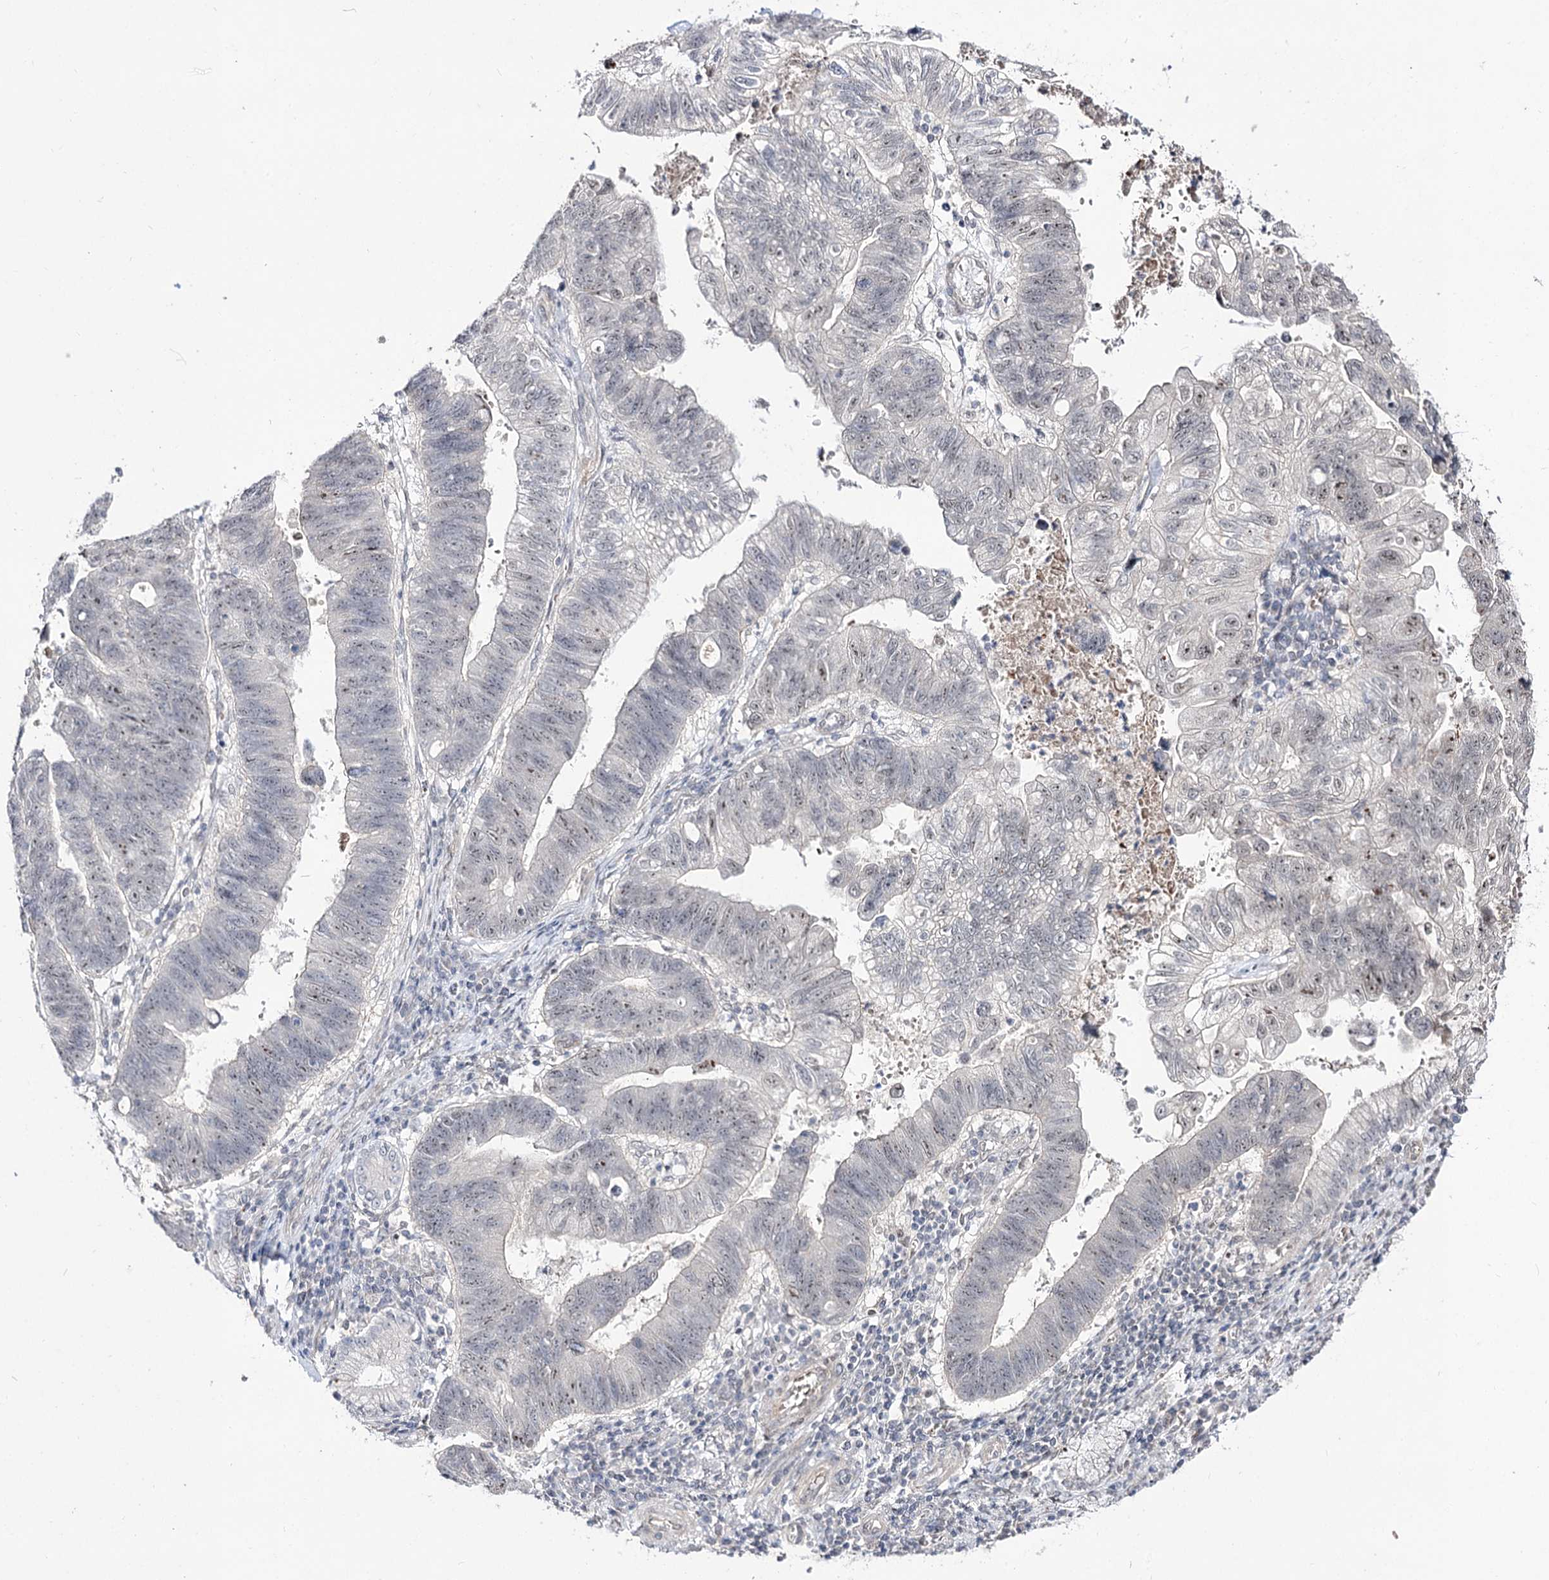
{"staining": {"intensity": "weak", "quantity": "25%-75%", "location": "nuclear"}, "tissue": "stomach cancer", "cell_type": "Tumor cells", "image_type": "cancer", "snomed": [{"axis": "morphology", "description": "Adenocarcinoma, NOS"}, {"axis": "topography", "description": "Stomach"}], "caption": "Stomach cancer (adenocarcinoma) stained with a brown dye demonstrates weak nuclear positive positivity in approximately 25%-75% of tumor cells.", "gene": "RRP9", "patient": {"sex": "male", "age": 59}}